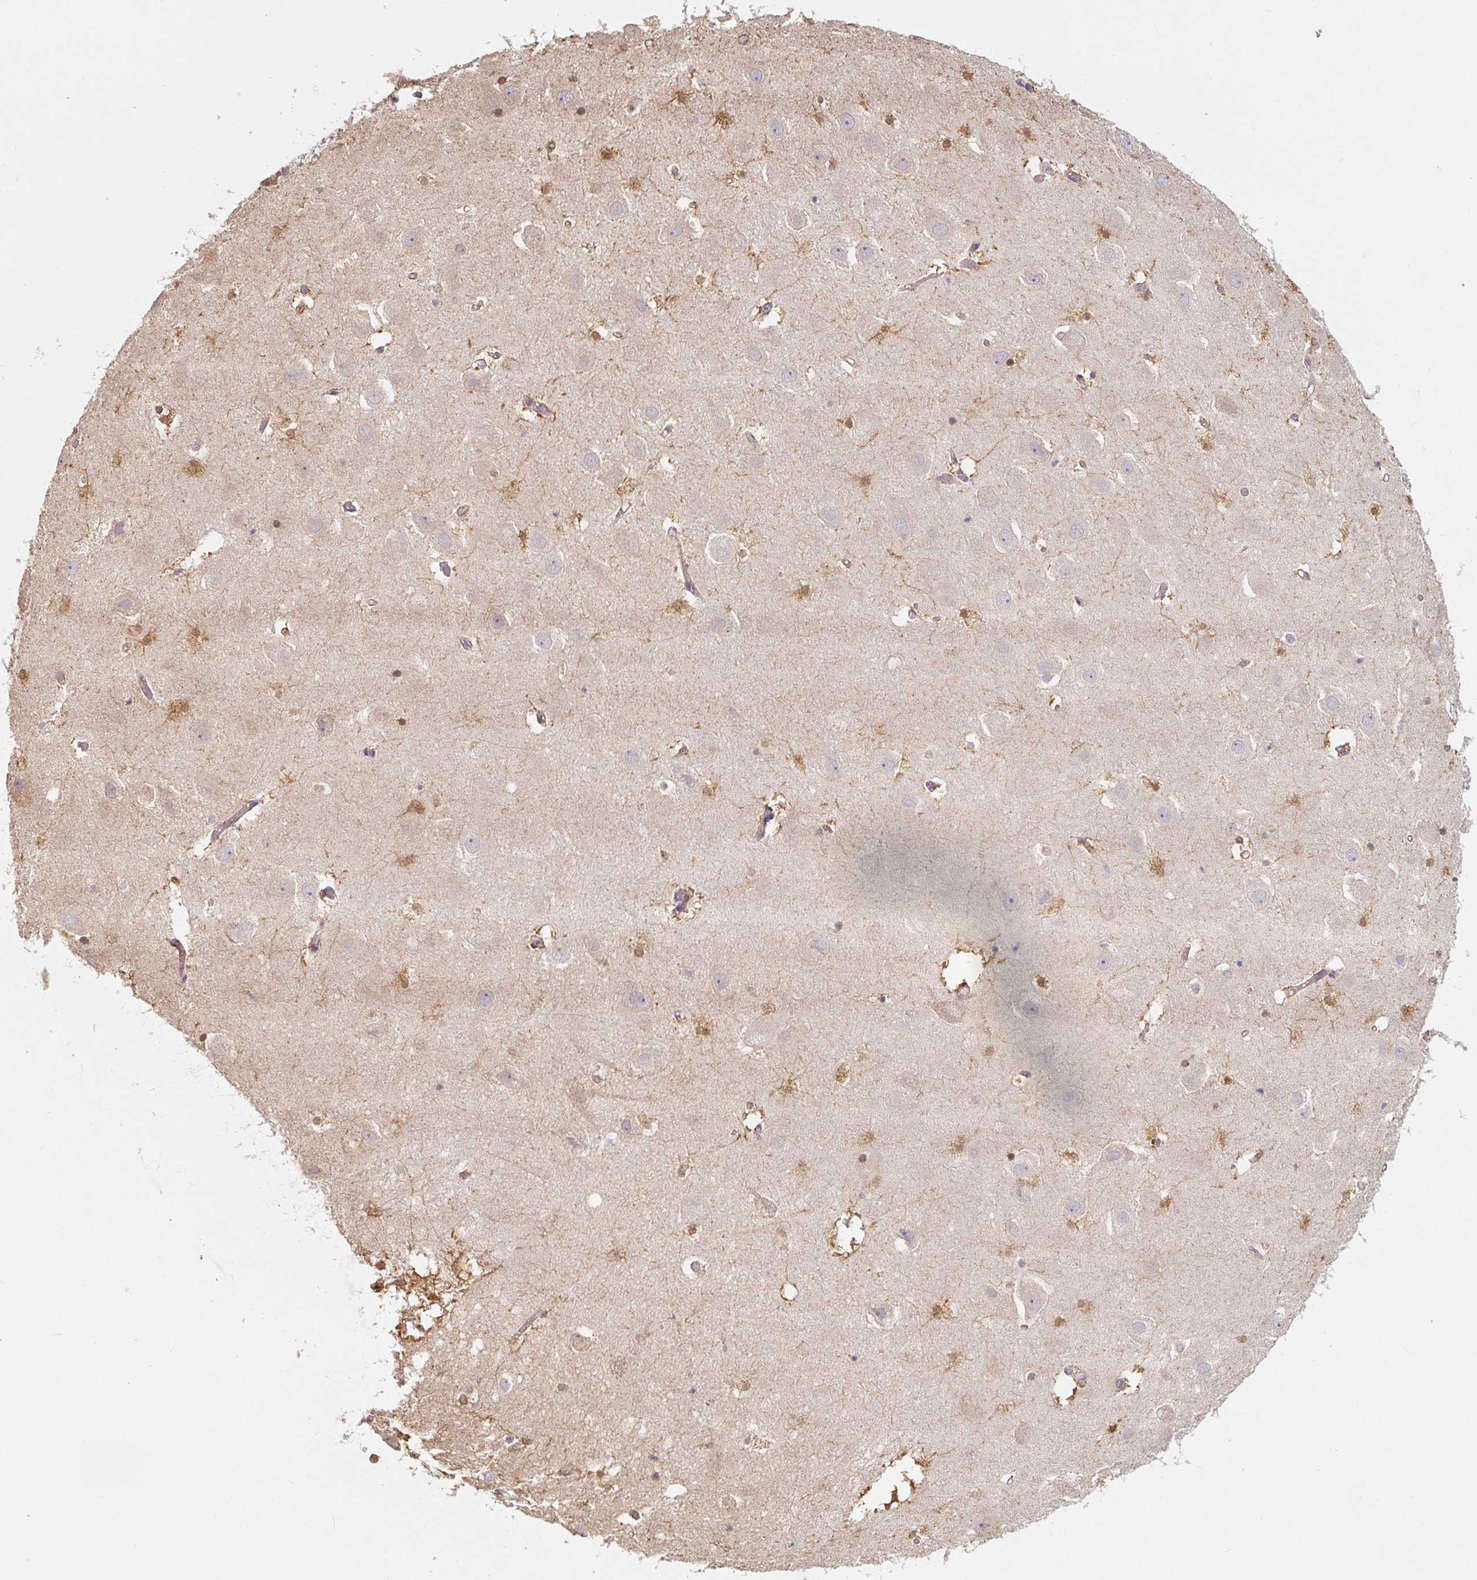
{"staining": {"intensity": "moderate", "quantity": "25%-75%", "location": "cytoplasmic/membranous,nuclear"}, "tissue": "hippocampus", "cell_type": "Glial cells", "image_type": "normal", "snomed": [{"axis": "morphology", "description": "Normal tissue, NOS"}, {"axis": "topography", "description": "Hippocampus"}], "caption": "IHC histopathology image of benign hippocampus: hippocampus stained using IHC exhibits medium levels of moderate protein expression localized specifically in the cytoplasmic/membranous,nuclear of glial cells, appearing as a cytoplasmic/membranous,nuclear brown color.", "gene": "ASRGL1", "patient": {"sex": "female", "age": 52}}